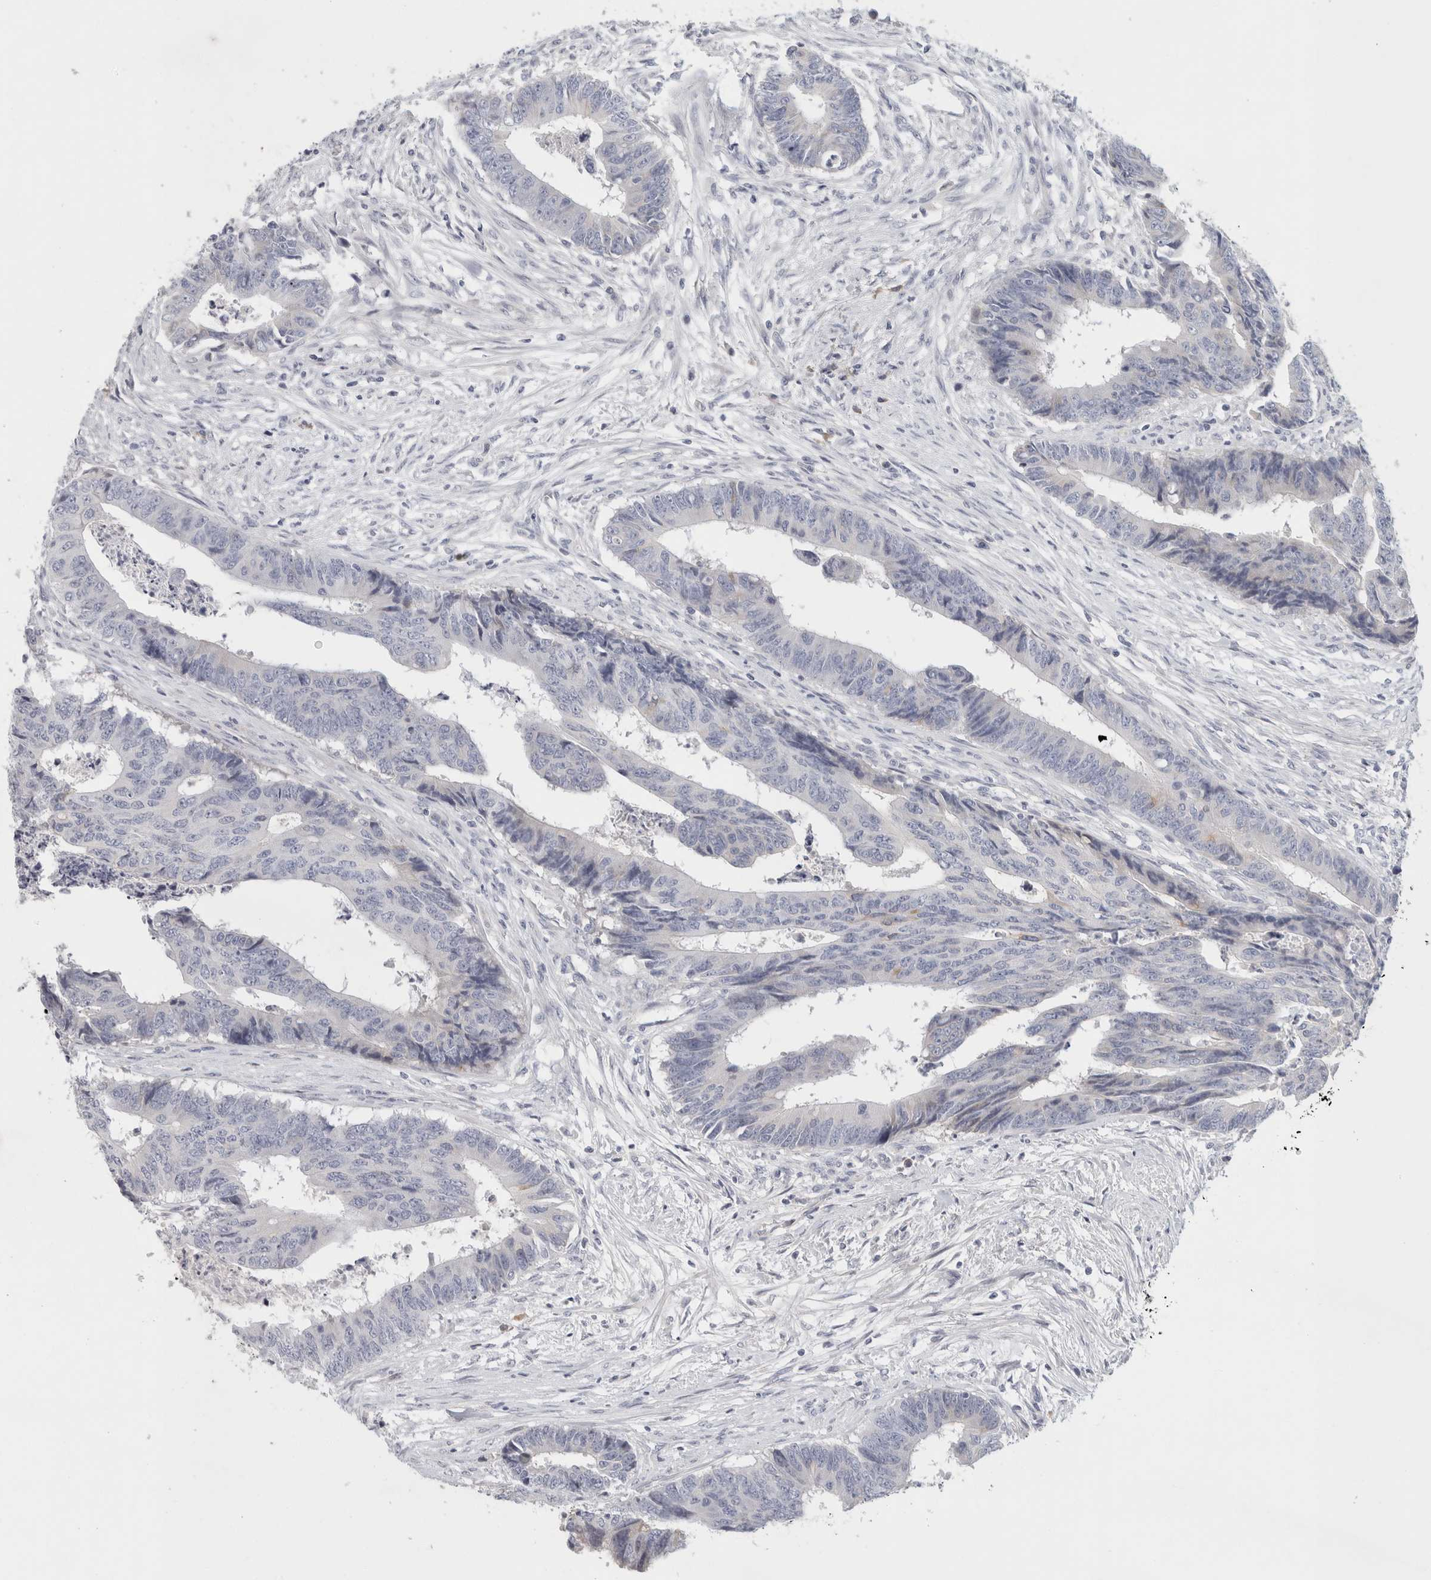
{"staining": {"intensity": "negative", "quantity": "none", "location": "none"}, "tissue": "colorectal cancer", "cell_type": "Tumor cells", "image_type": "cancer", "snomed": [{"axis": "morphology", "description": "Adenocarcinoma, NOS"}, {"axis": "topography", "description": "Rectum"}], "caption": "Tumor cells are negative for protein expression in human colorectal cancer (adenocarcinoma).", "gene": "STK31", "patient": {"sex": "male", "age": 84}}